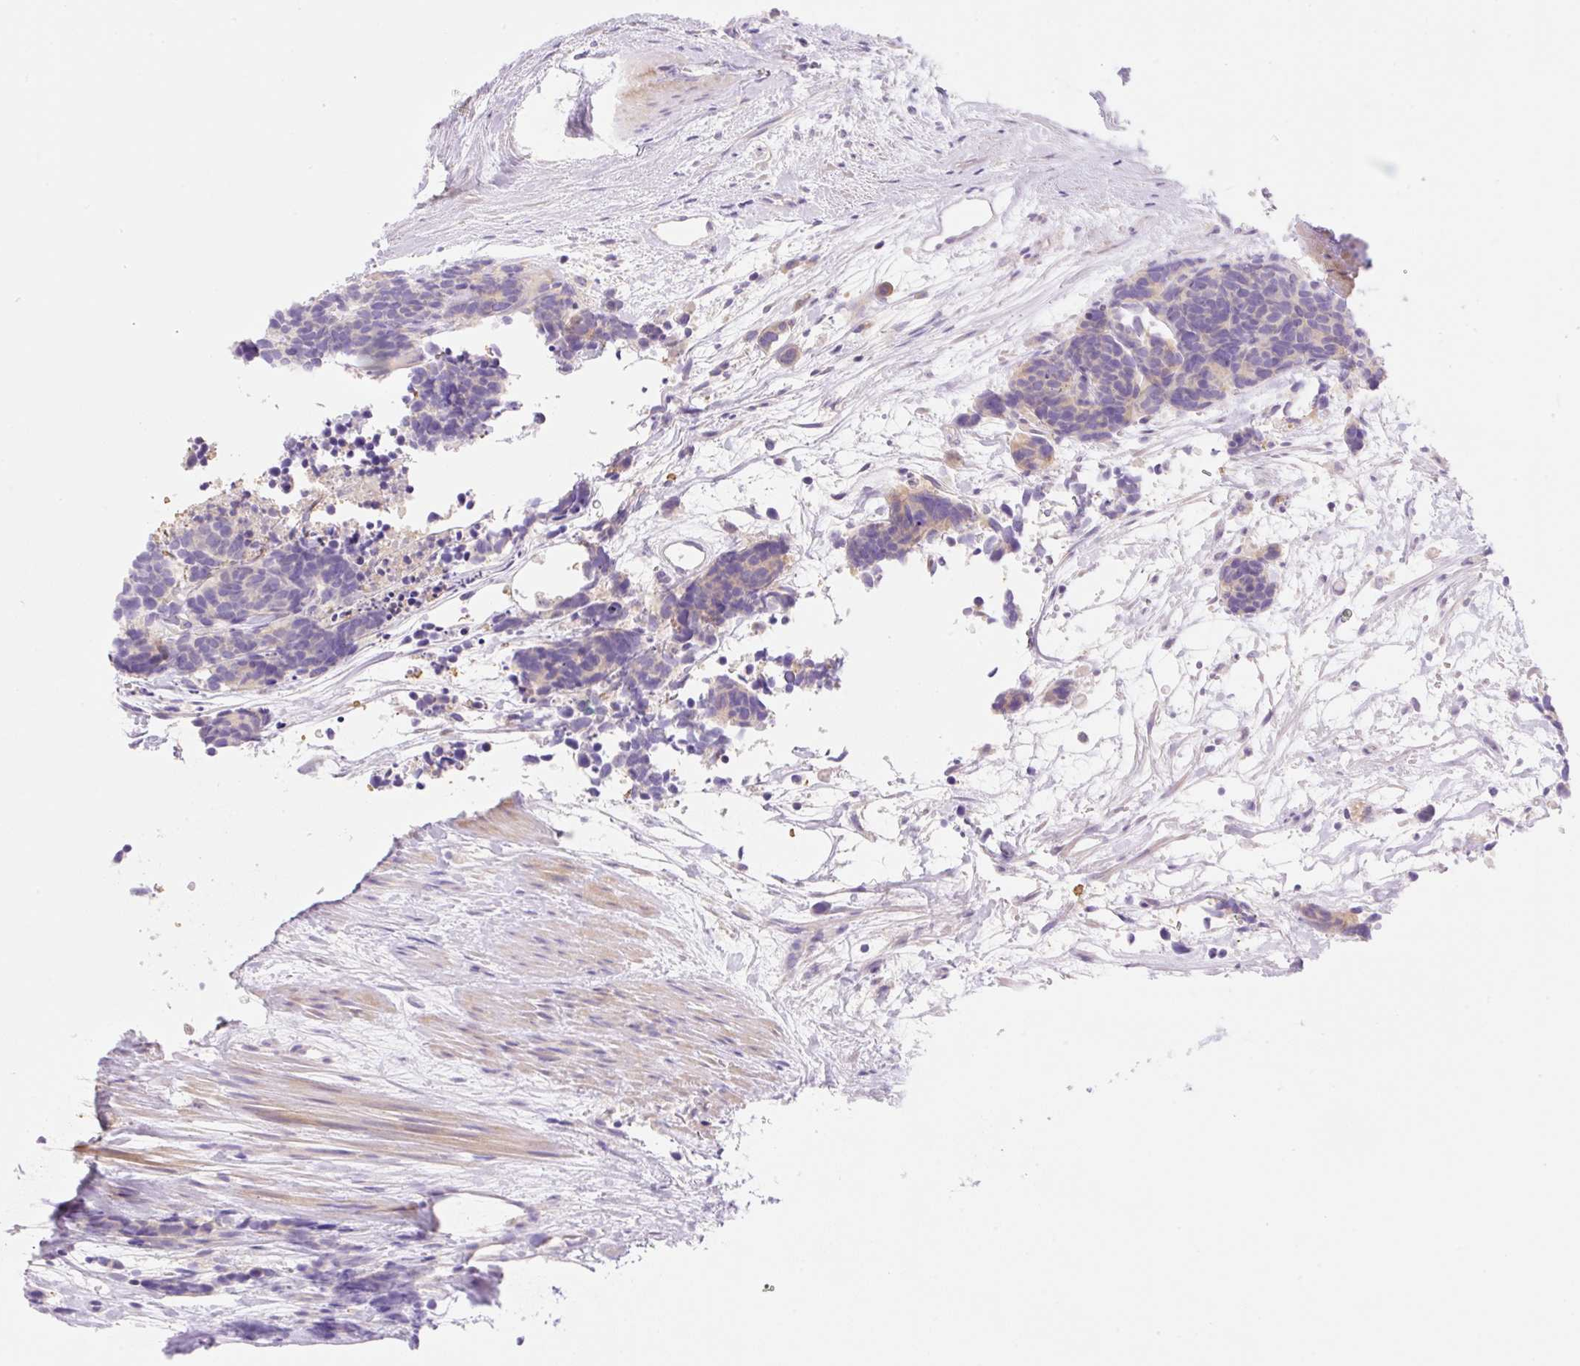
{"staining": {"intensity": "weak", "quantity": "<25%", "location": "cytoplasmic/membranous"}, "tissue": "carcinoid", "cell_type": "Tumor cells", "image_type": "cancer", "snomed": [{"axis": "morphology", "description": "Carcinoma, NOS"}, {"axis": "morphology", "description": "Carcinoid, malignant, NOS"}, {"axis": "topography", "description": "Prostate"}], "caption": "Immunohistochemistry photomicrograph of human carcinoma stained for a protein (brown), which shows no positivity in tumor cells.", "gene": "DENND5A", "patient": {"sex": "male", "age": 57}}